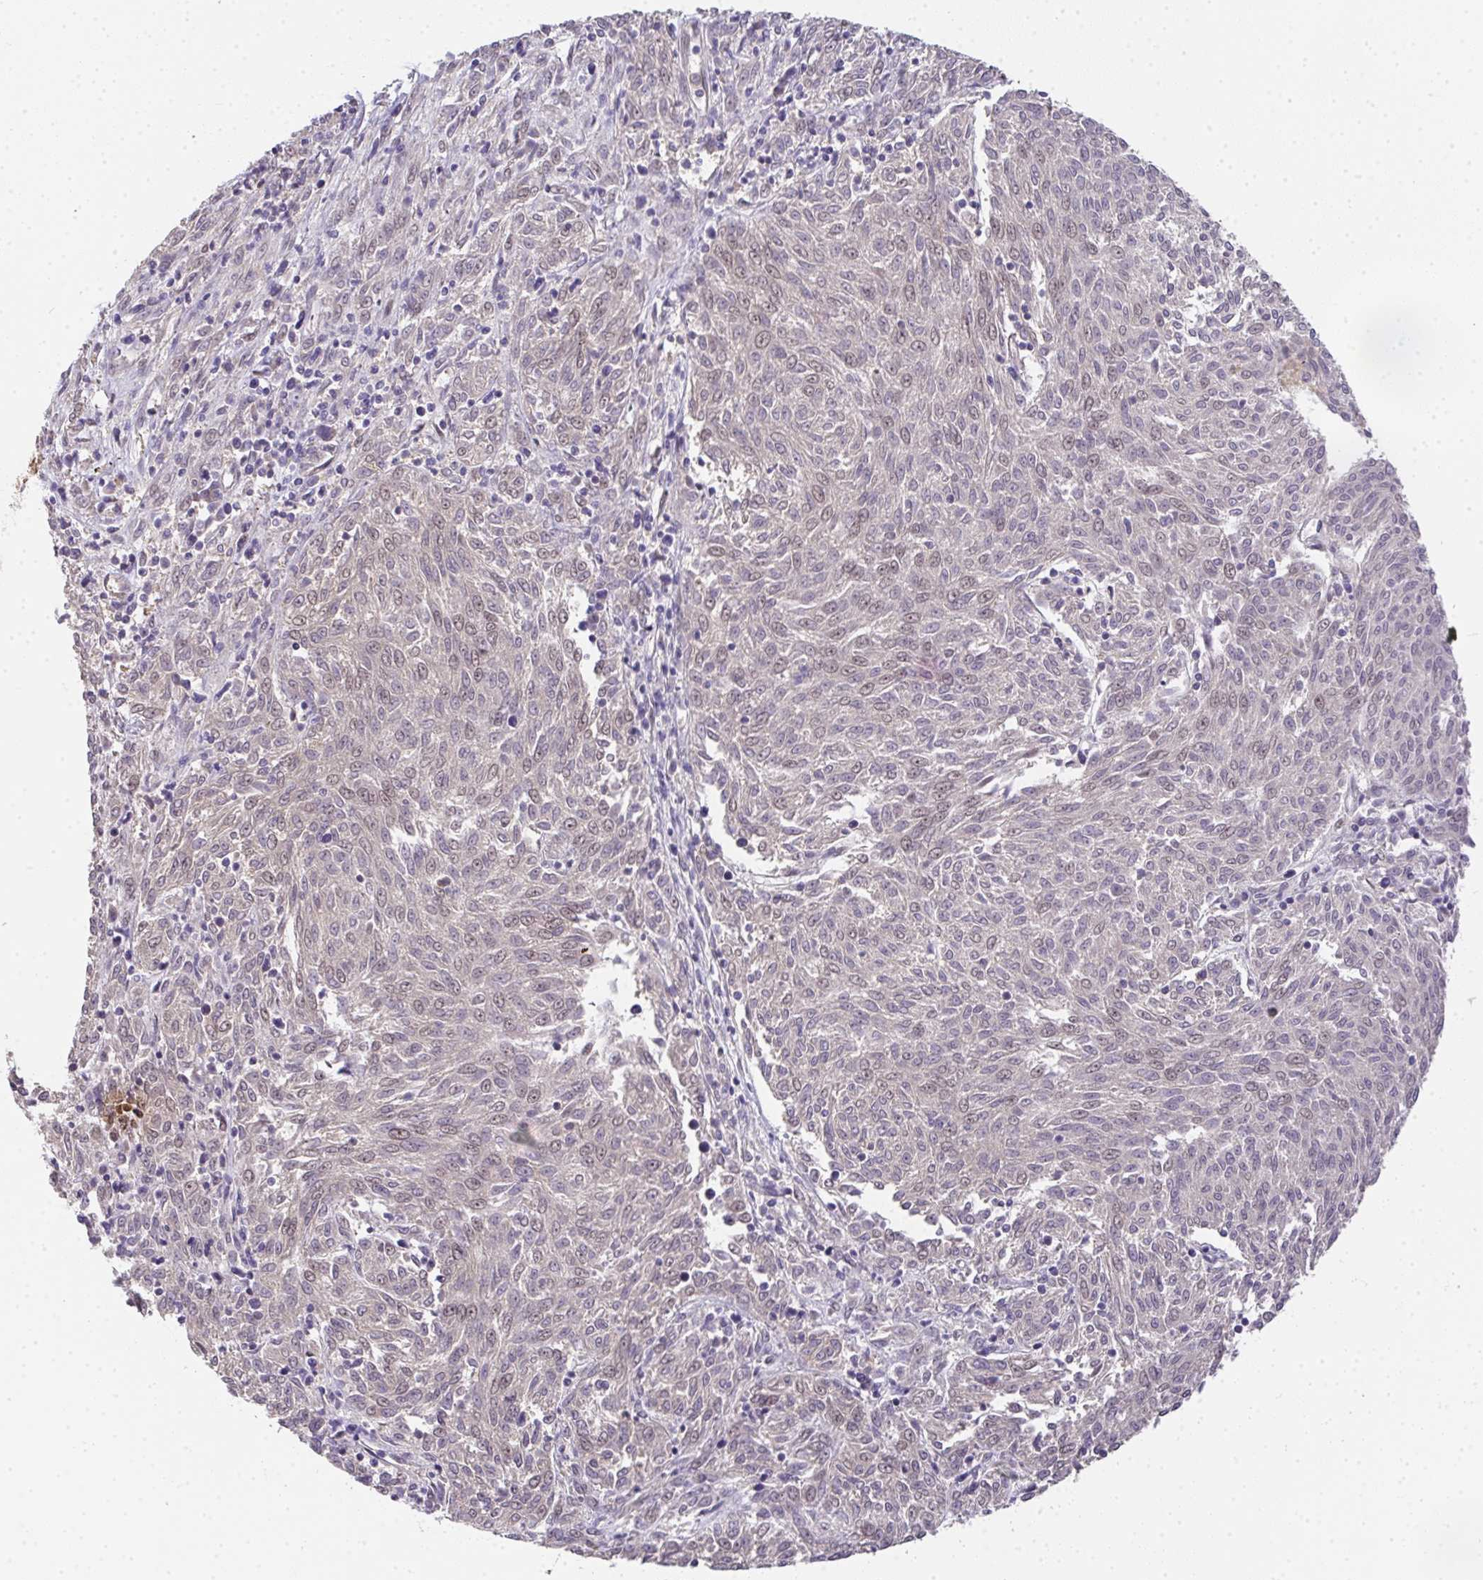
{"staining": {"intensity": "weak", "quantity": "25%-75%", "location": "nuclear"}, "tissue": "melanoma", "cell_type": "Tumor cells", "image_type": "cancer", "snomed": [{"axis": "morphology", "description": "Malignant melanoma, NOS"}, {"axis": "topography", "description": "Skin"}], "caption": "A brown stain labels weak nuclear positivity of a protein in malignant melanoma tumor cells. The staining was performed using DAB, with brown indicating positive protein expression. Nuclei are stained blue with hematoxylin.", "gene": "EEF1AKMT1", "patient": {"sex": "female", "age": 72}}